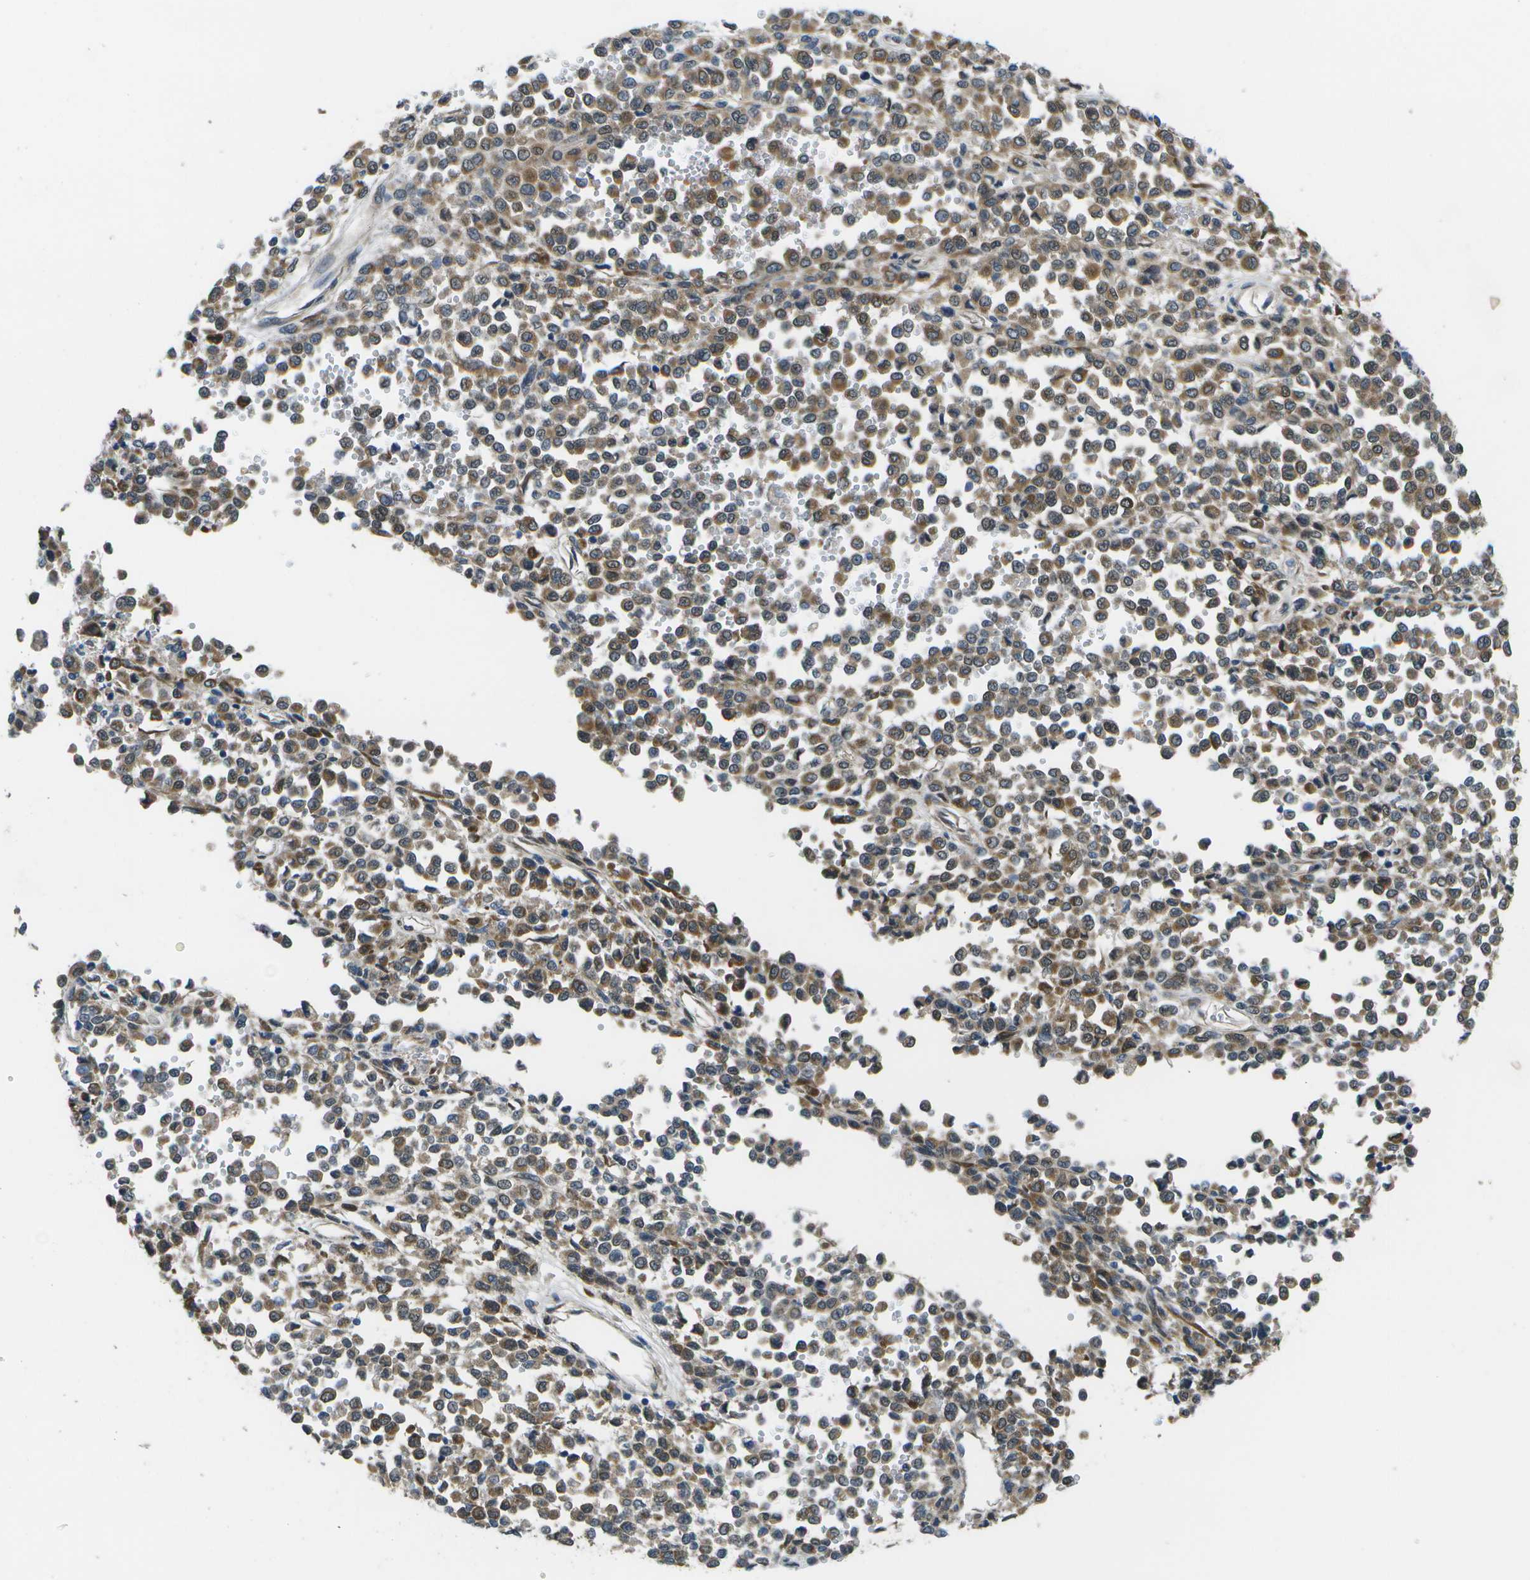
{"staining": {"intensity": "weak", "quantity": ">75%", "location": "cytoplasmic/membranous"}, "tissue": "melanoma", "cell_type": "Tumor cells", "image_type": "cancer", "snomed": [{"axis": "morphology", "description": "Malignant melanoma, Metastatic site"}, {"axis": "topography", "description": "Pancreas"}], "caption": "Immunohistochemistry micrograph of neoplastic tissue: human melanoma stained using immunohistochemistry demonstrates low levels of weak protein expression localized specifically in the cytoplasmic/membranous of tumor cells, appearing as a cytoplasmic/membranous brown color.", "gene": "P3H1", "patient": {"sex": "female", "age": 30}}